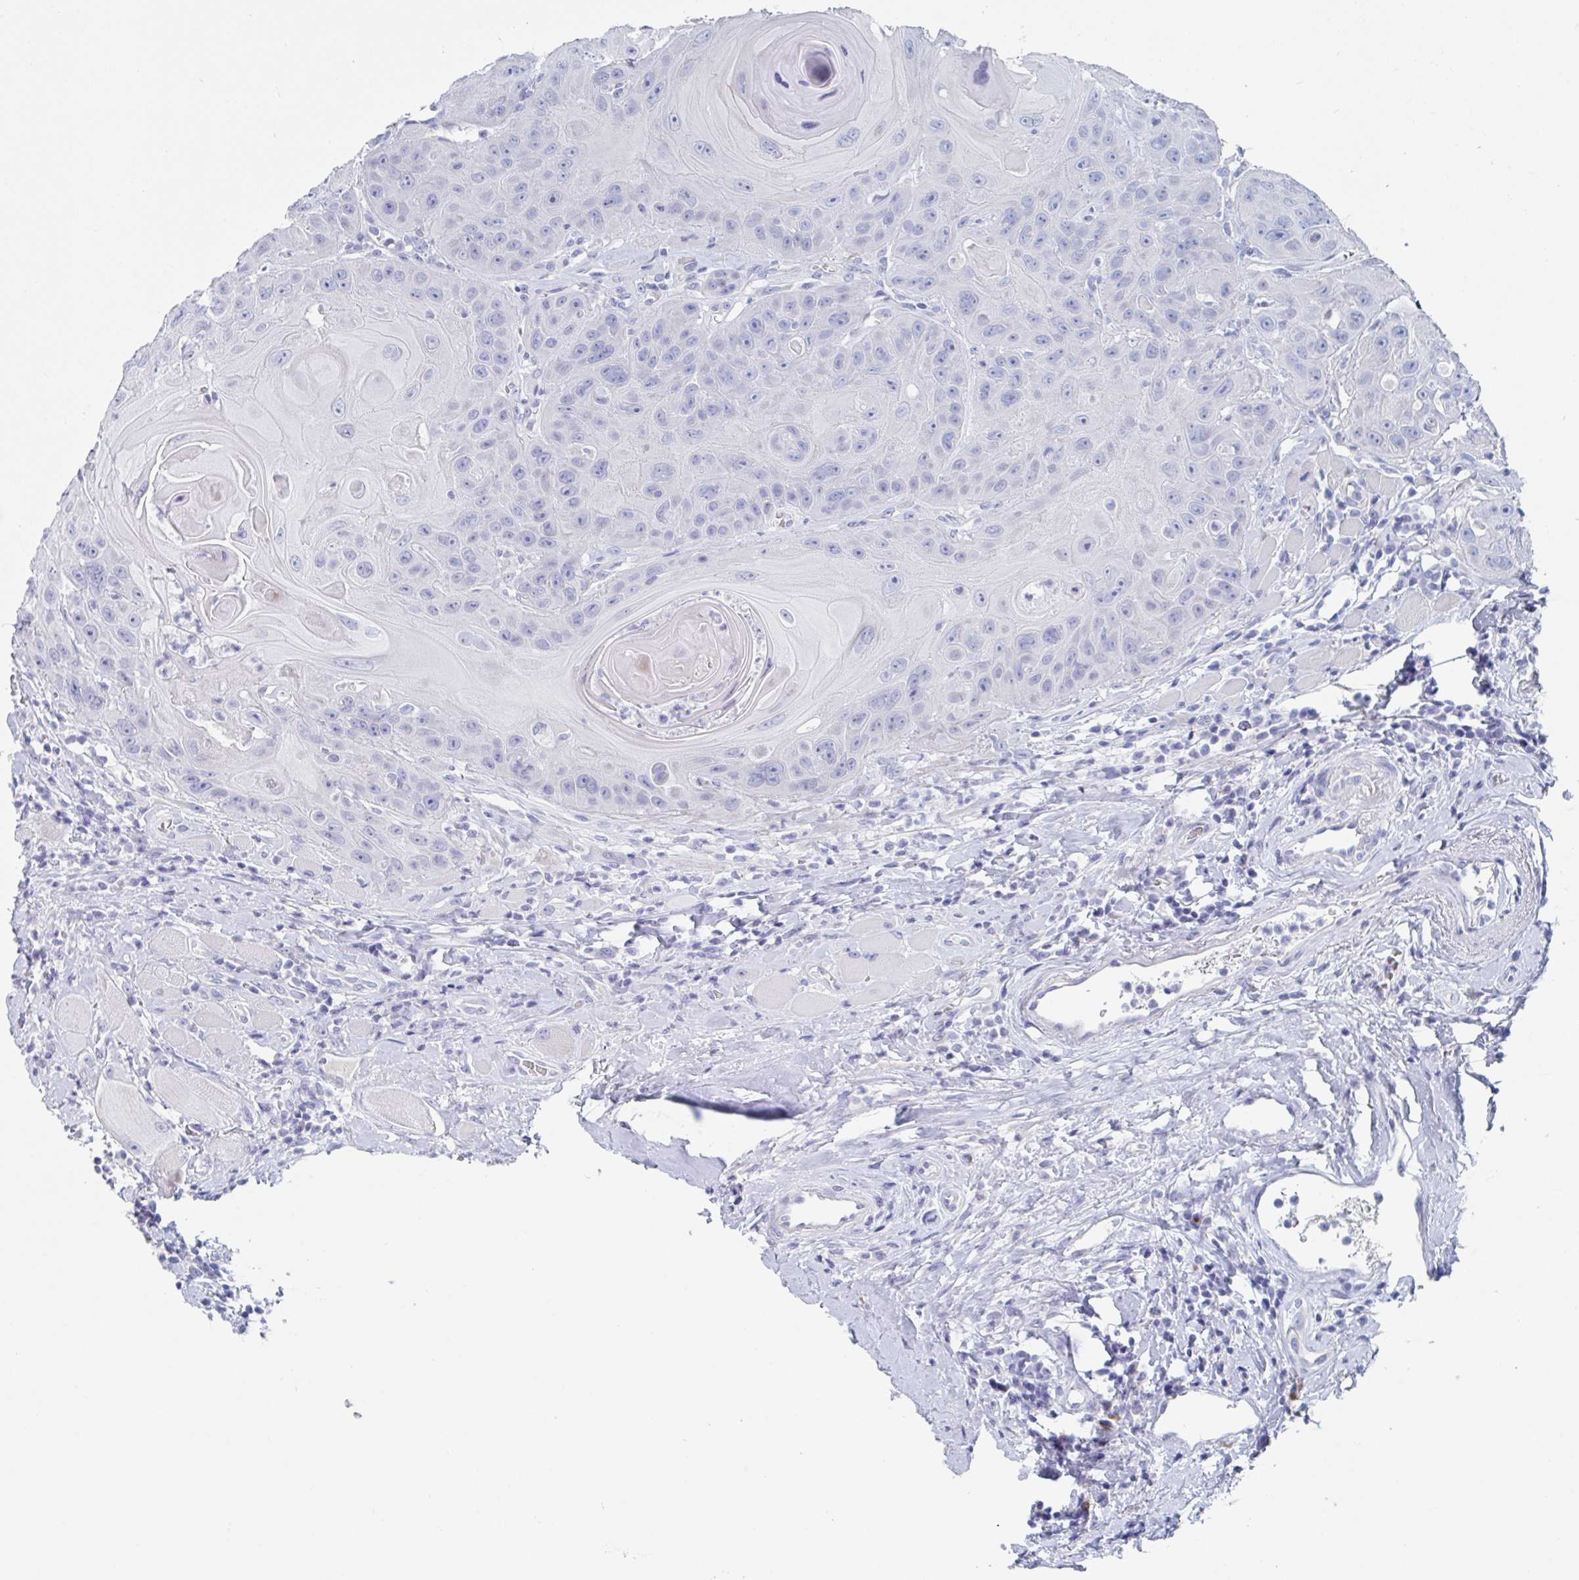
{"staining": {"intensity": "negative", "quantity": "none", "location": "none"}, "tissue": "head and neck cancer", "cell_type": "Tumor cells", "image_type": "cancer", "snomed": [{"axis": "morphology", "description": "Squamous cell carcinoma, NOS"}, {"axis": "topography", "description": "Head-Neck"}], "caption": "The immunohistochemistry micrograph has no significant expression in tumor cells of squamous cell carcinoma (head and neck) tissue.", "gene": "NT5C3B", "patient": {"sex": "female", "age": 59}}